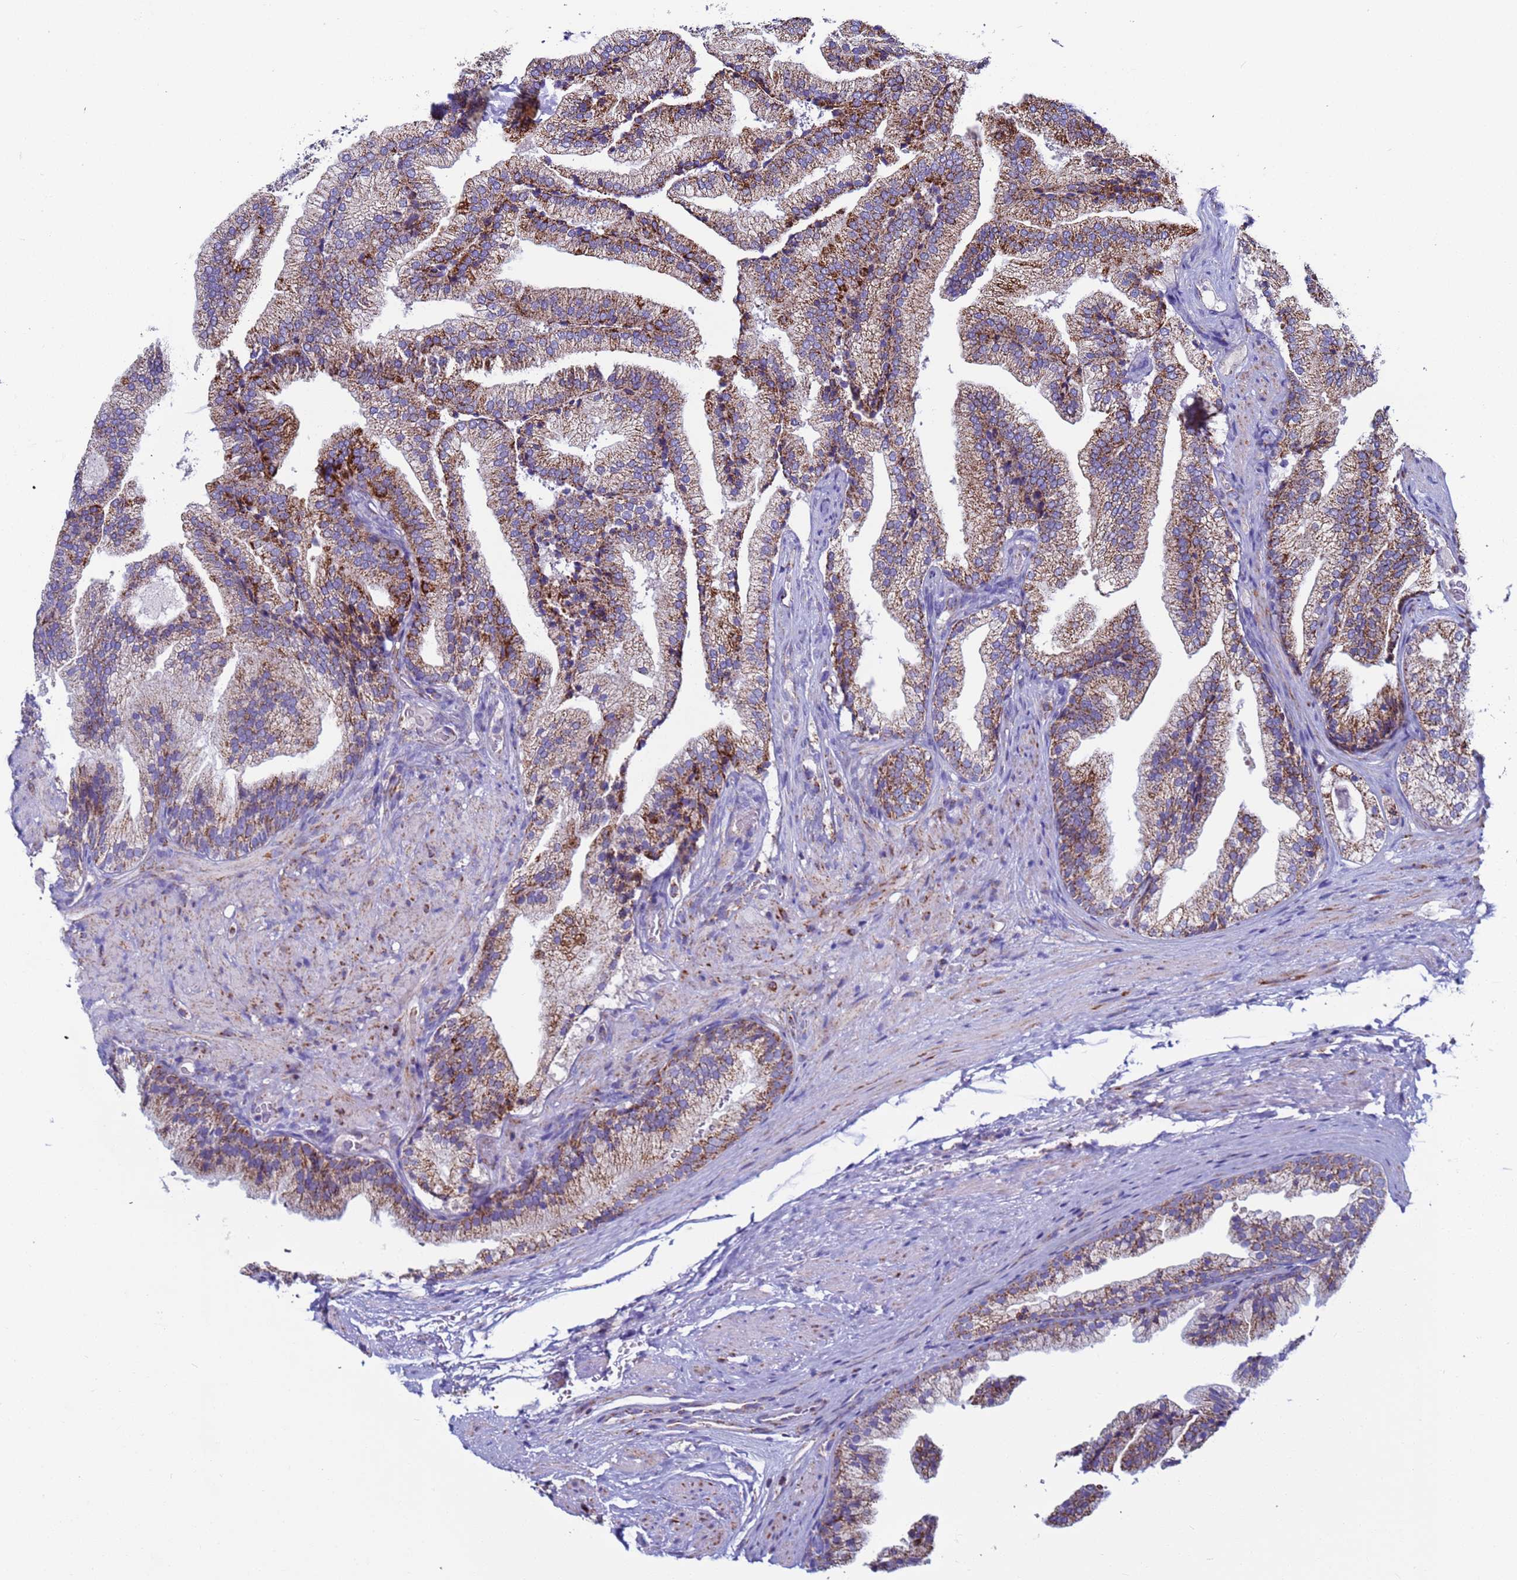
{"staining": {"intensity": "moderate", "quantity": ">75%", "location": "cytoplasmic/membranous"}, "tissue": "prostate", "cell_type": "Glandular cells", "image_type": "normal", "snomed": [{"axis": "morphology", "description": "Normal tissue, NOS"}, {"axis": "topography", "description": "Prostate"}], "caption": "A brown stain shows moderate cytoplasmic/membranous positivity of a protein in glandular cells of benign prostate. The protein is stained brown, and the nuclei are stained in blue (DAB (3,3'-diaminobenzidine) IHC with brightfield microscopy, high magnification).", "gene": "ZBTB39", "patient": {"sex": "male", "age": 76}}